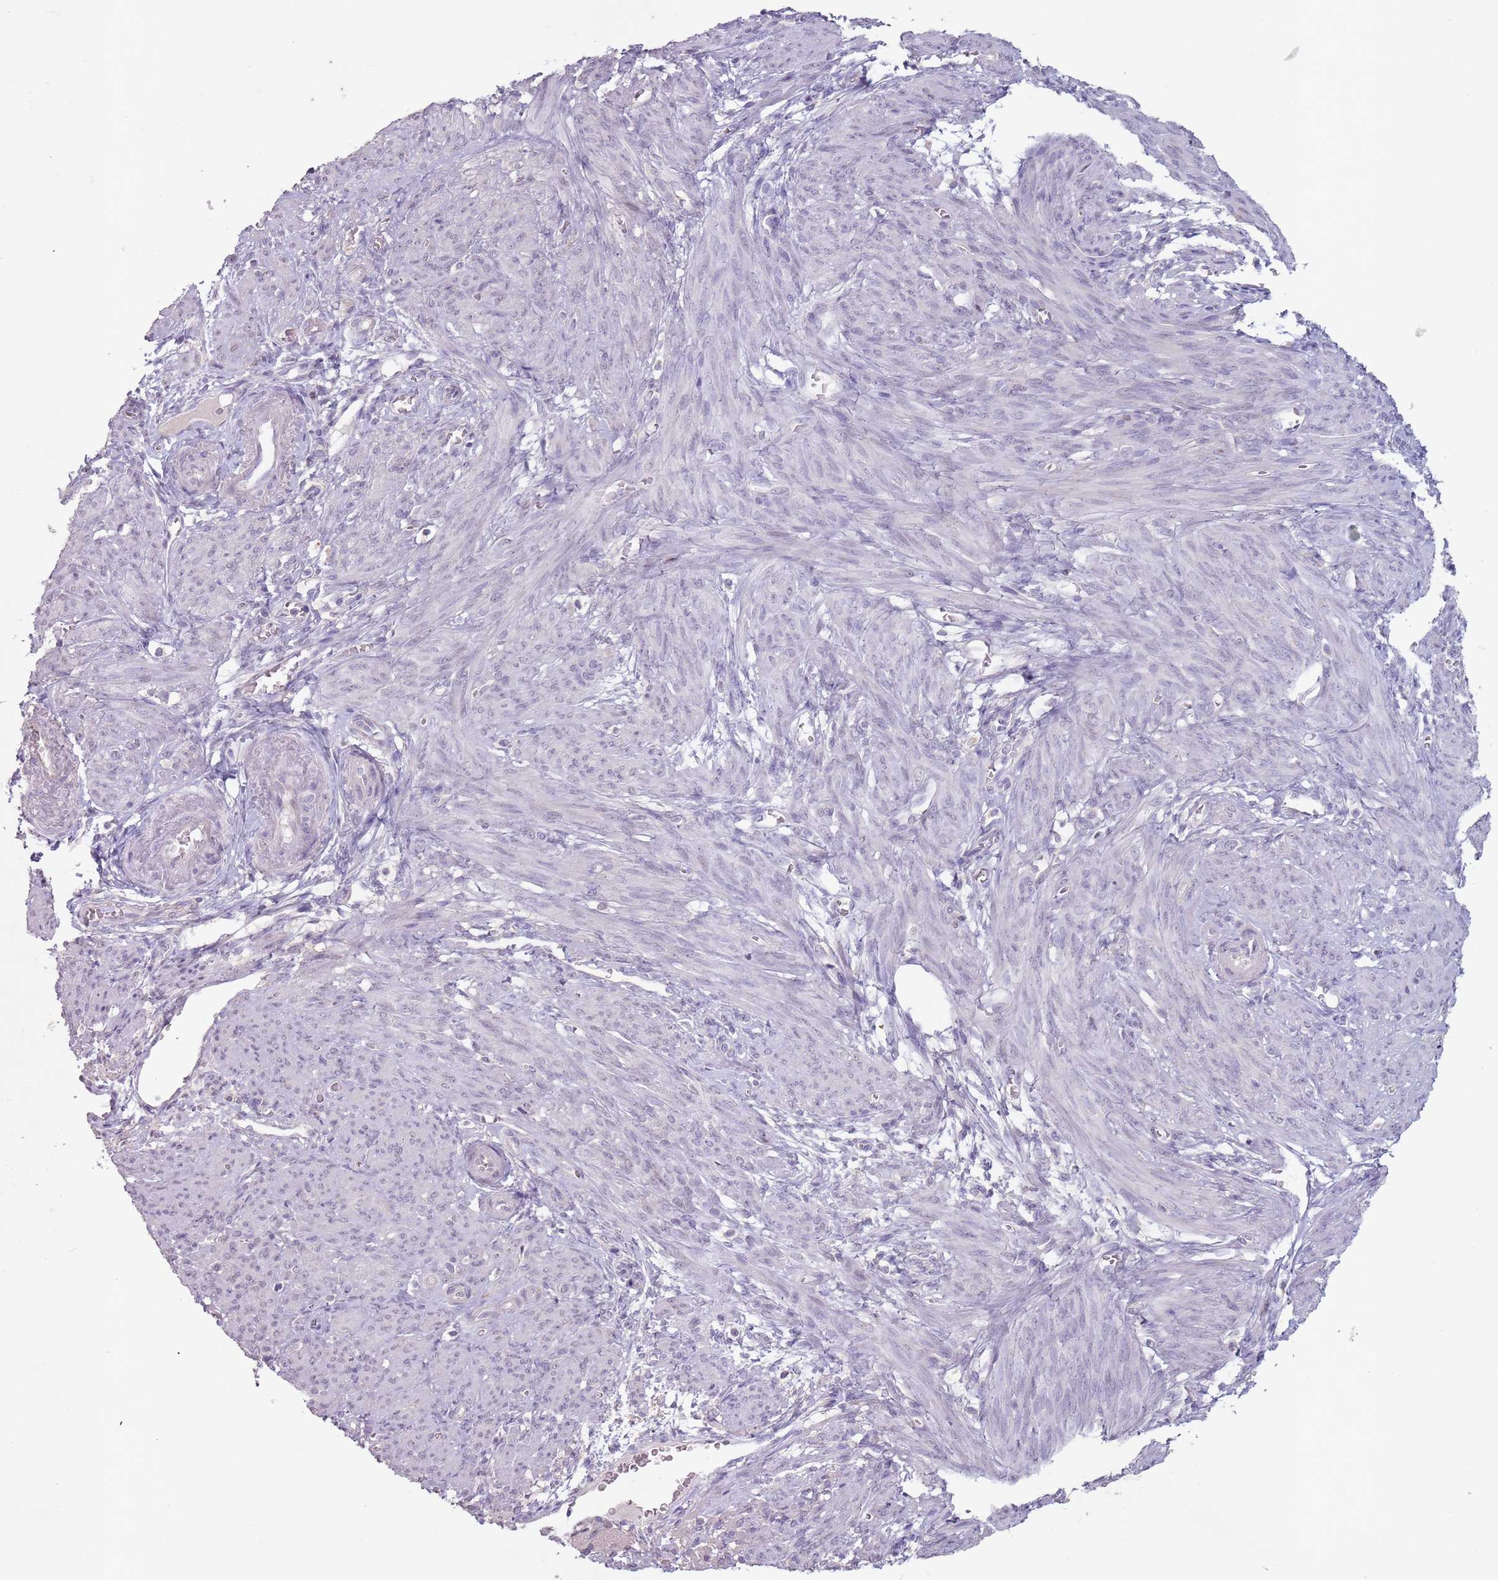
{"staining": {"intensity": "negative", "quantity": "none", "location": "none"}, "tissue": "smooth muscle", "cell_type": "Smooth muscle cells", "image_type": "normal", "snomed": [{"axis": "morphology", "description": "Normal tissue, NOS"}, {"axis": "topography", "description": "Smooth muscle"}], "caption": "The immunohistochemistry (IHC) image has no significant expression in smooth muscle cells of smooth muscle. (DAB (3,3'-diaminobenzidine) immunohistochemistry (IHC) visualized using brightfield microscopy, high magnification).", "gene": "STYK1", "patient": {"sex": "female", "age": 39}}